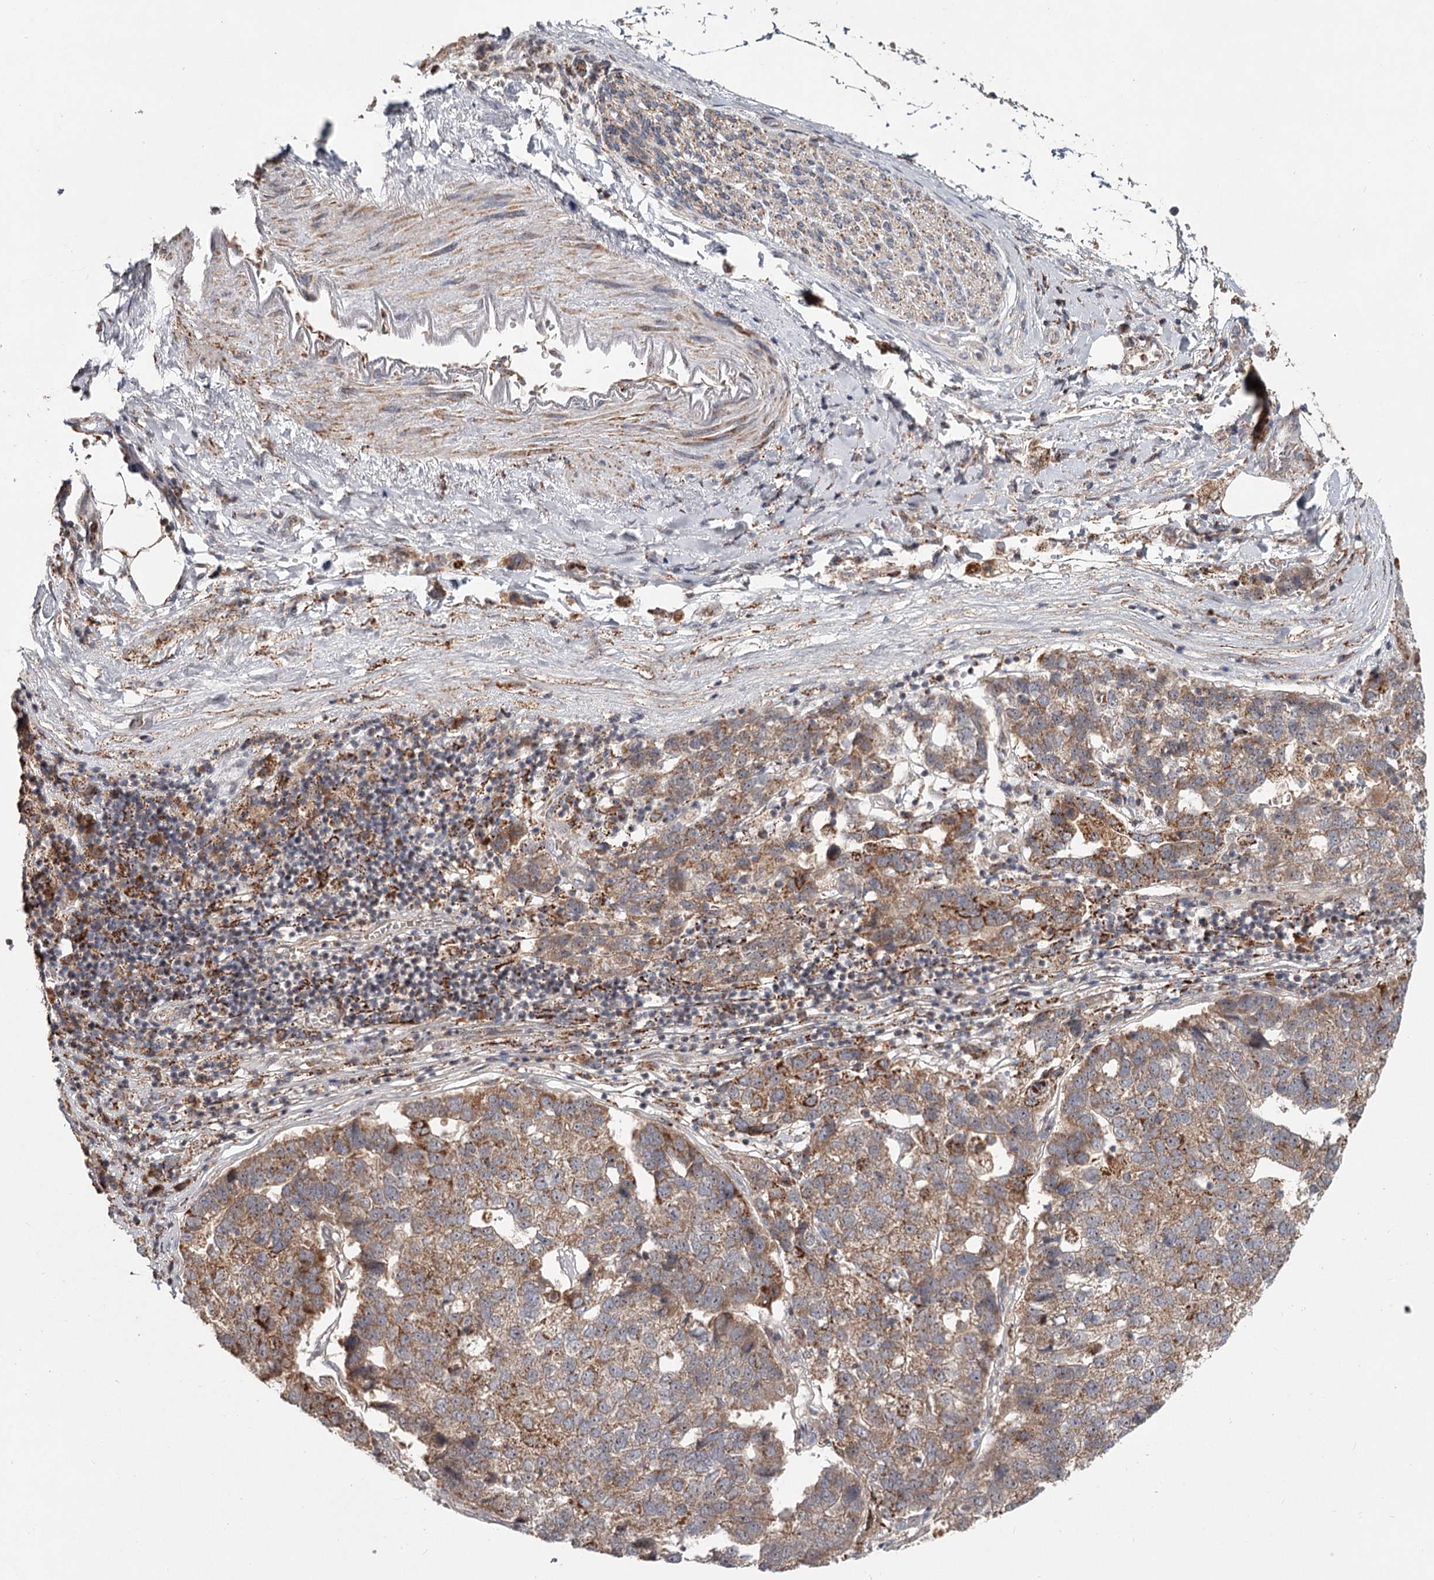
{"staining": {"intensity": "moderate", "quantity": ">75%", "location": "cytoplasmic/membranous"}, "tissue": "pancreatic cancer", "cell_type": "Tumor cells", "image_type": "cancer", "snomed": [{"axis": "morphology", "description": "Adenocarcinoma, NOS"}, {"axis": "topography", "description": "Pancreas"}], "caption": "Pancreatic cancer (adenocarcinoma) stained with a brown dye reveals moderate cytoplasmic/membranous positive staining in about >75% of tumor cells.", "gene": "CDC123", "patient": {"sex": "female", "age": 61}}